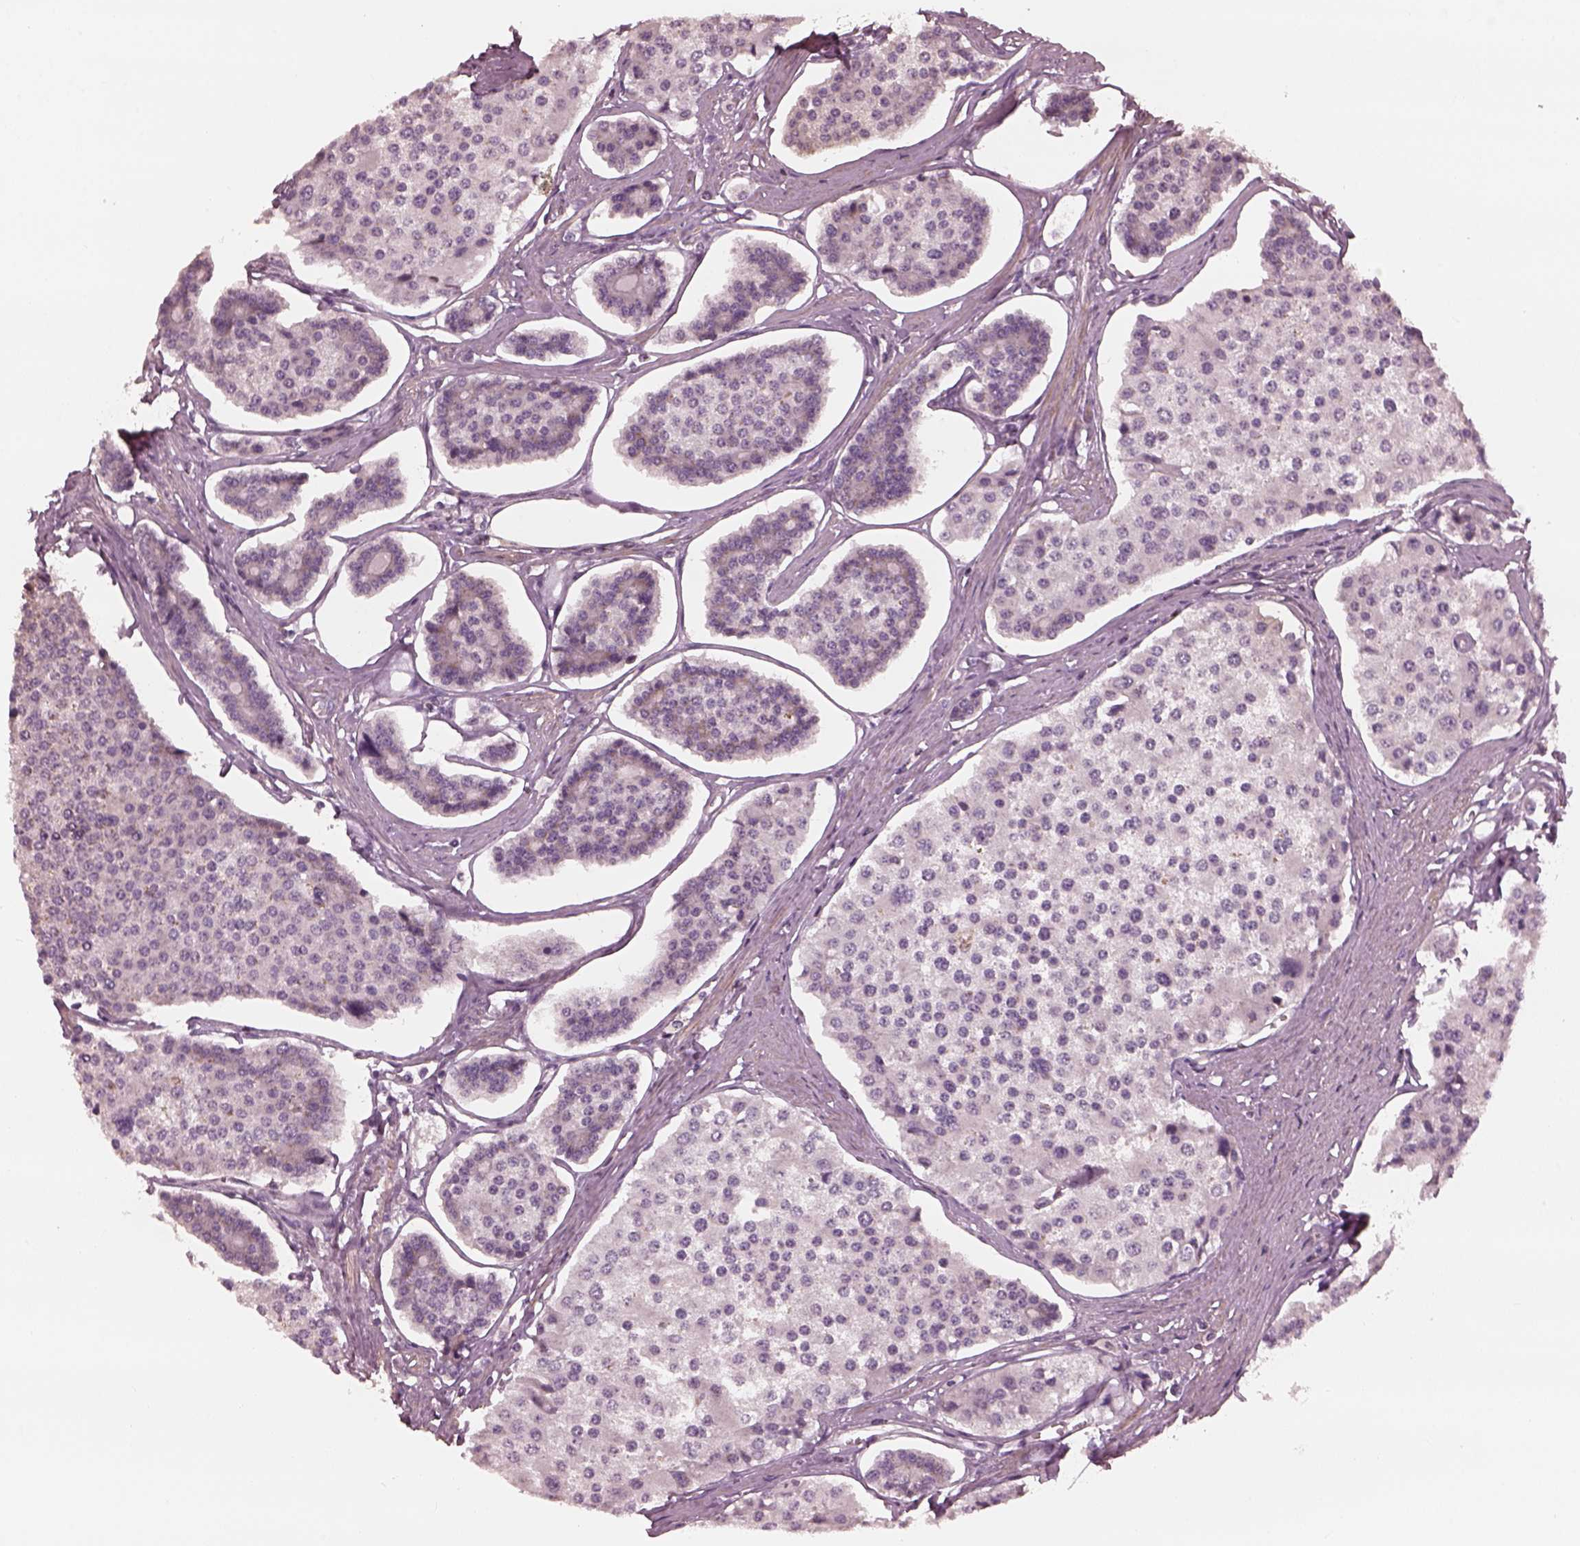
{"staining": {"intensity": "negative", "quantity": "none", "location": "none"}, "tissue": "carcinoid", "cell_type": "Tumor cells", "image_type": "cancer", "snomed": [{"axis": "morphology", "description": "Carcinoid, malignant, NOS"}, {"axis": "topography", "description": "Small intestine"}], "caption": "Tumor cells are negative for brown protein staining in carcinoid (malignant). The staining is performed using DAB brown chromogen with nuclei counter-stained in using hematoxylin.", "gene": "OPTC", "patient": {"sex": "female", "age": 65}}